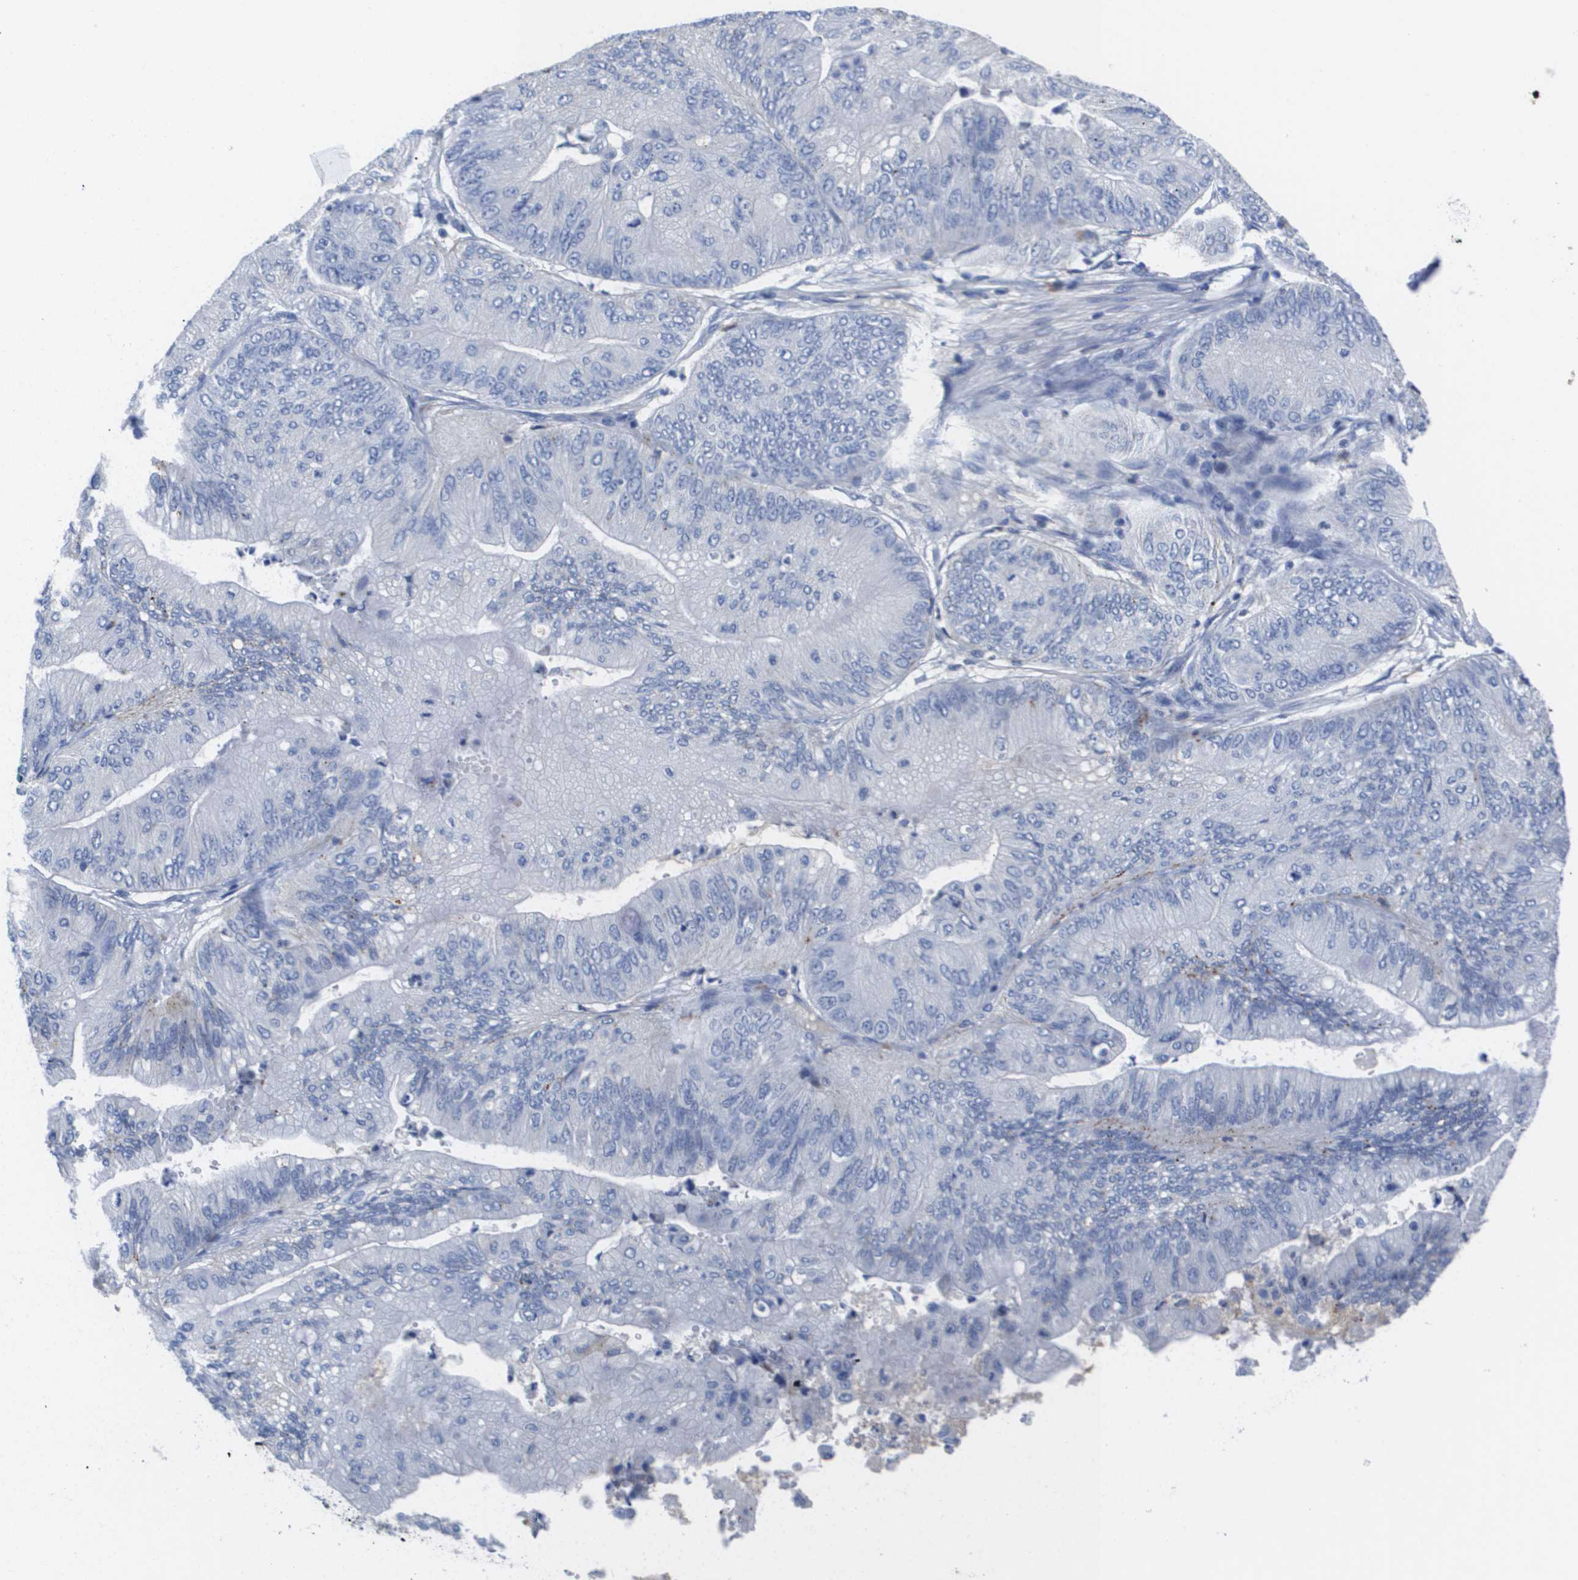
{"staining": {"intensity": "negative", "quantity": "none", "location": "none"}, "tissue": "ovarian cancer", "cell_type": "Tumor cells", "image_type": "cancer", "snomed": [{"axis": "morphology", "description": "Cystadenocarcinoma, mucinous, NOS"}, {"axis": "topography", "description": "Ovary"}], "caption": "Ovarian cancer (mucinous cystadenocarcinoma) stained for a protein using immunohistochemistry reveals no positivity tumor cells.", "gene": "MS4A1", "patient": {"sex": "female", "age": 61}}